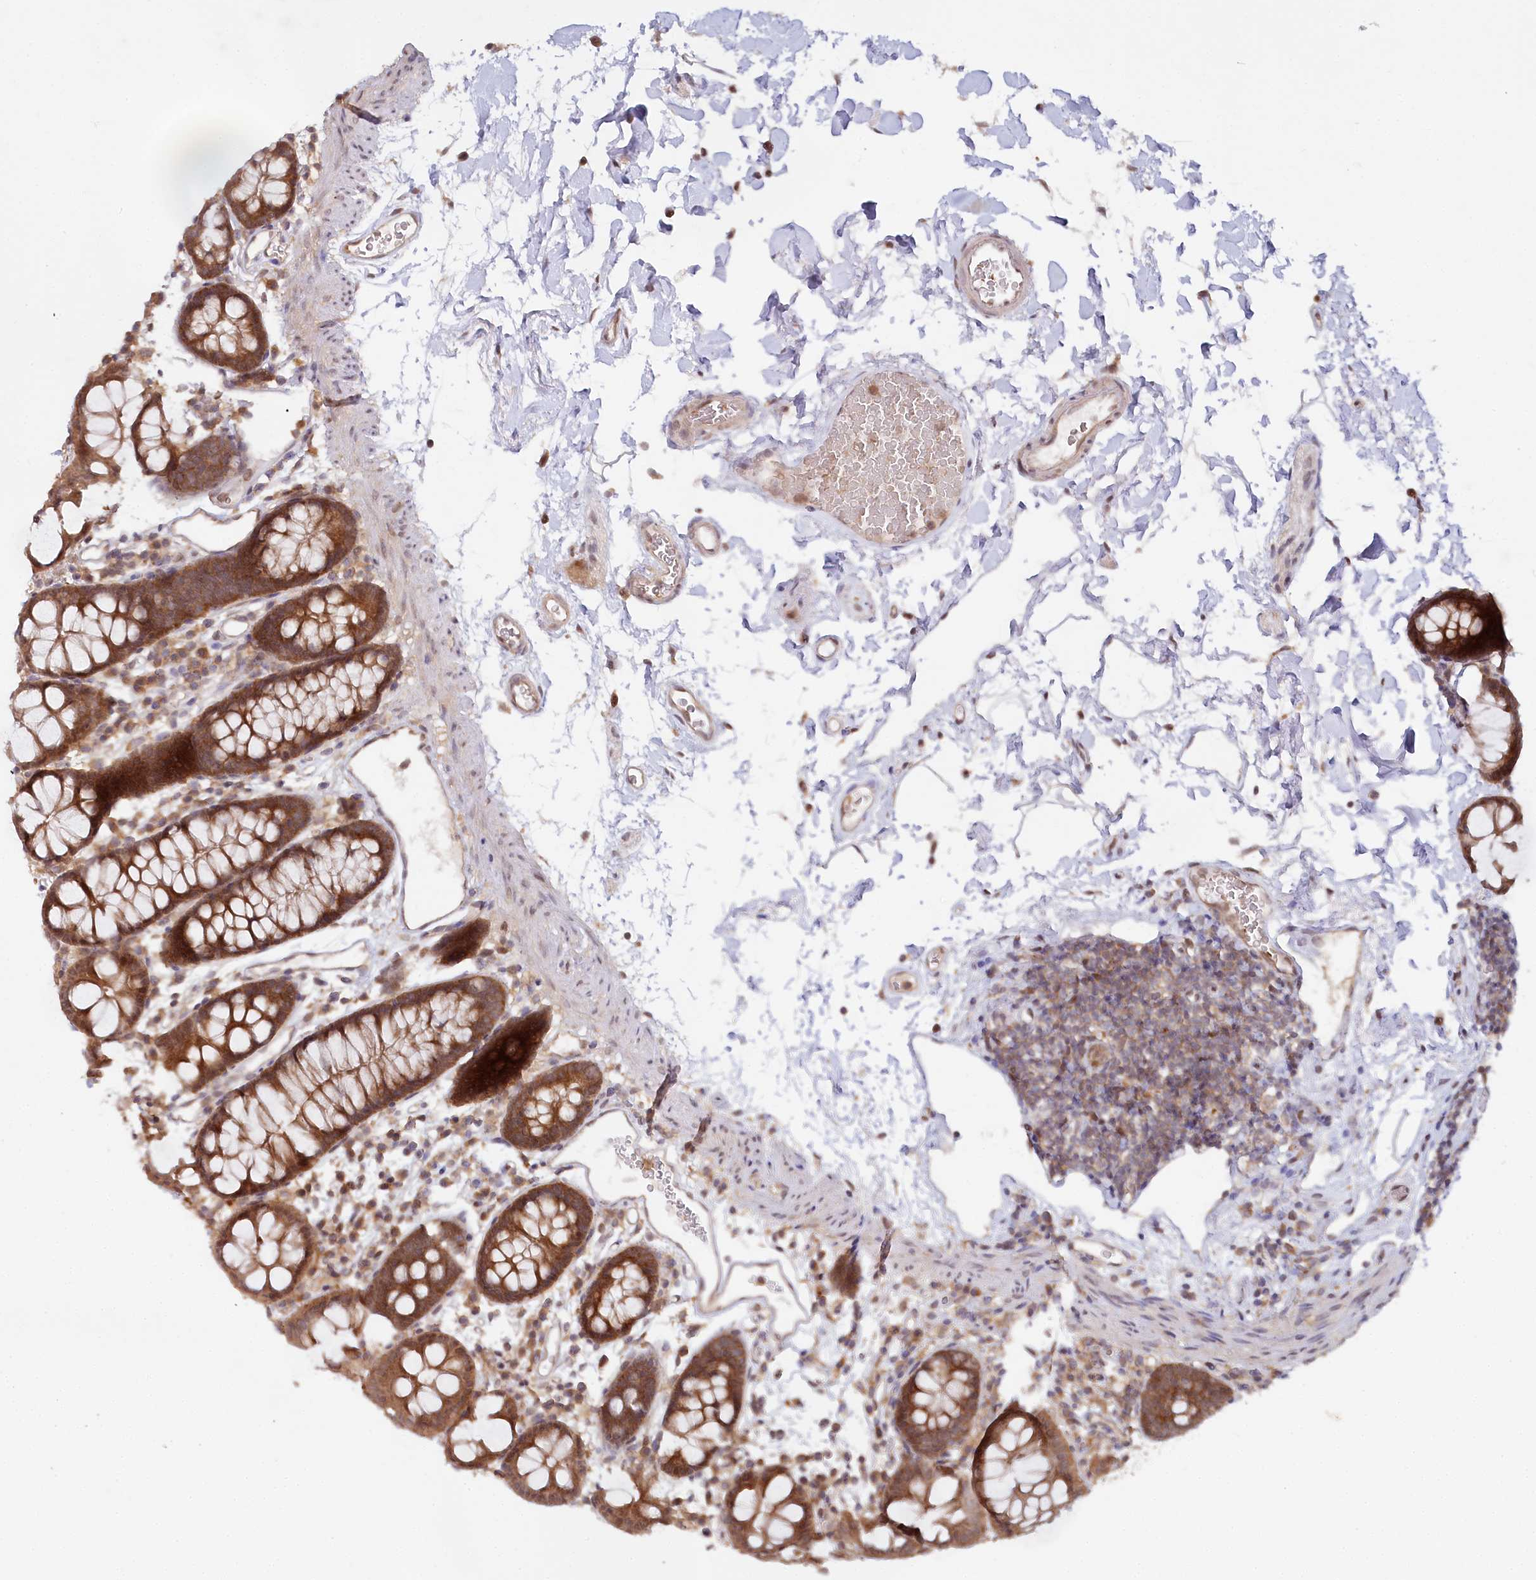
{"staining": {"intensity": "moderate", "quantity": ">75%", "location": "cytoplasmic/membranous,nuclear"}, "tissue": "colon", "cell_type": "Endothelial cells", "image_type": "normal", "snomed": [{"axis": "morphology", "description": "Normal tissue, NOS"}, {"axis": "topography", "description": "Colon"}], "caption": "Protein staining reveals moderate cytoplasmic/membranous,nuclear staining in approximately >75% of endothelial cells in normal colon.", "gene": "CCDC65", "patient": {"sex": "male", "age": 75}}